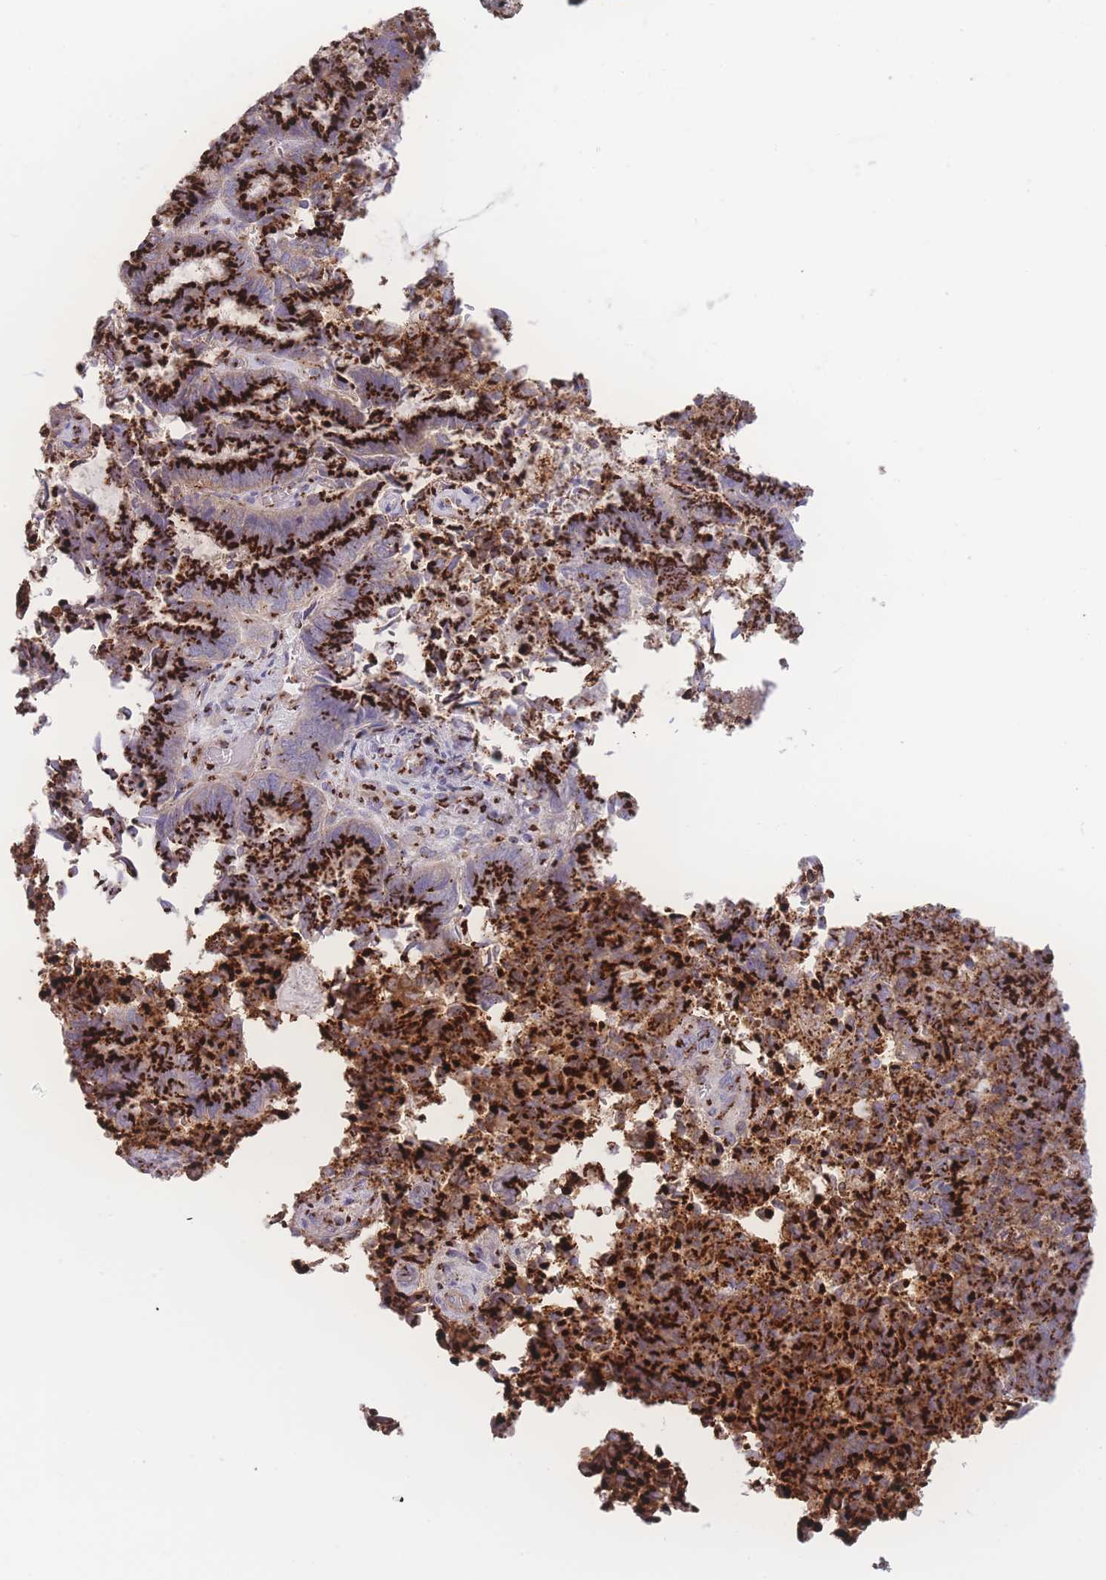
{"staining": {"intensity": "strong", "quantity": ">75%", "location": "cytoplasmic/membranous"}, "tissue": "endometrial cancer", "cell_type": "Tumor cells", "image_type": "cancer", "snomed": [{"axis": "morphology", "description": "Adenocarcinoma, NOS"}, {"axis": "topography", "description": "Endometrium"}], "caption": "Brown immunohistochemical staining in human endometrial adenocarcinoma shows strong cytoplasmic/membranous positivity in approximately >75% of tumor cells.", "gene": "GOLM2", "patient": {"sex": "female", "age": 80}}